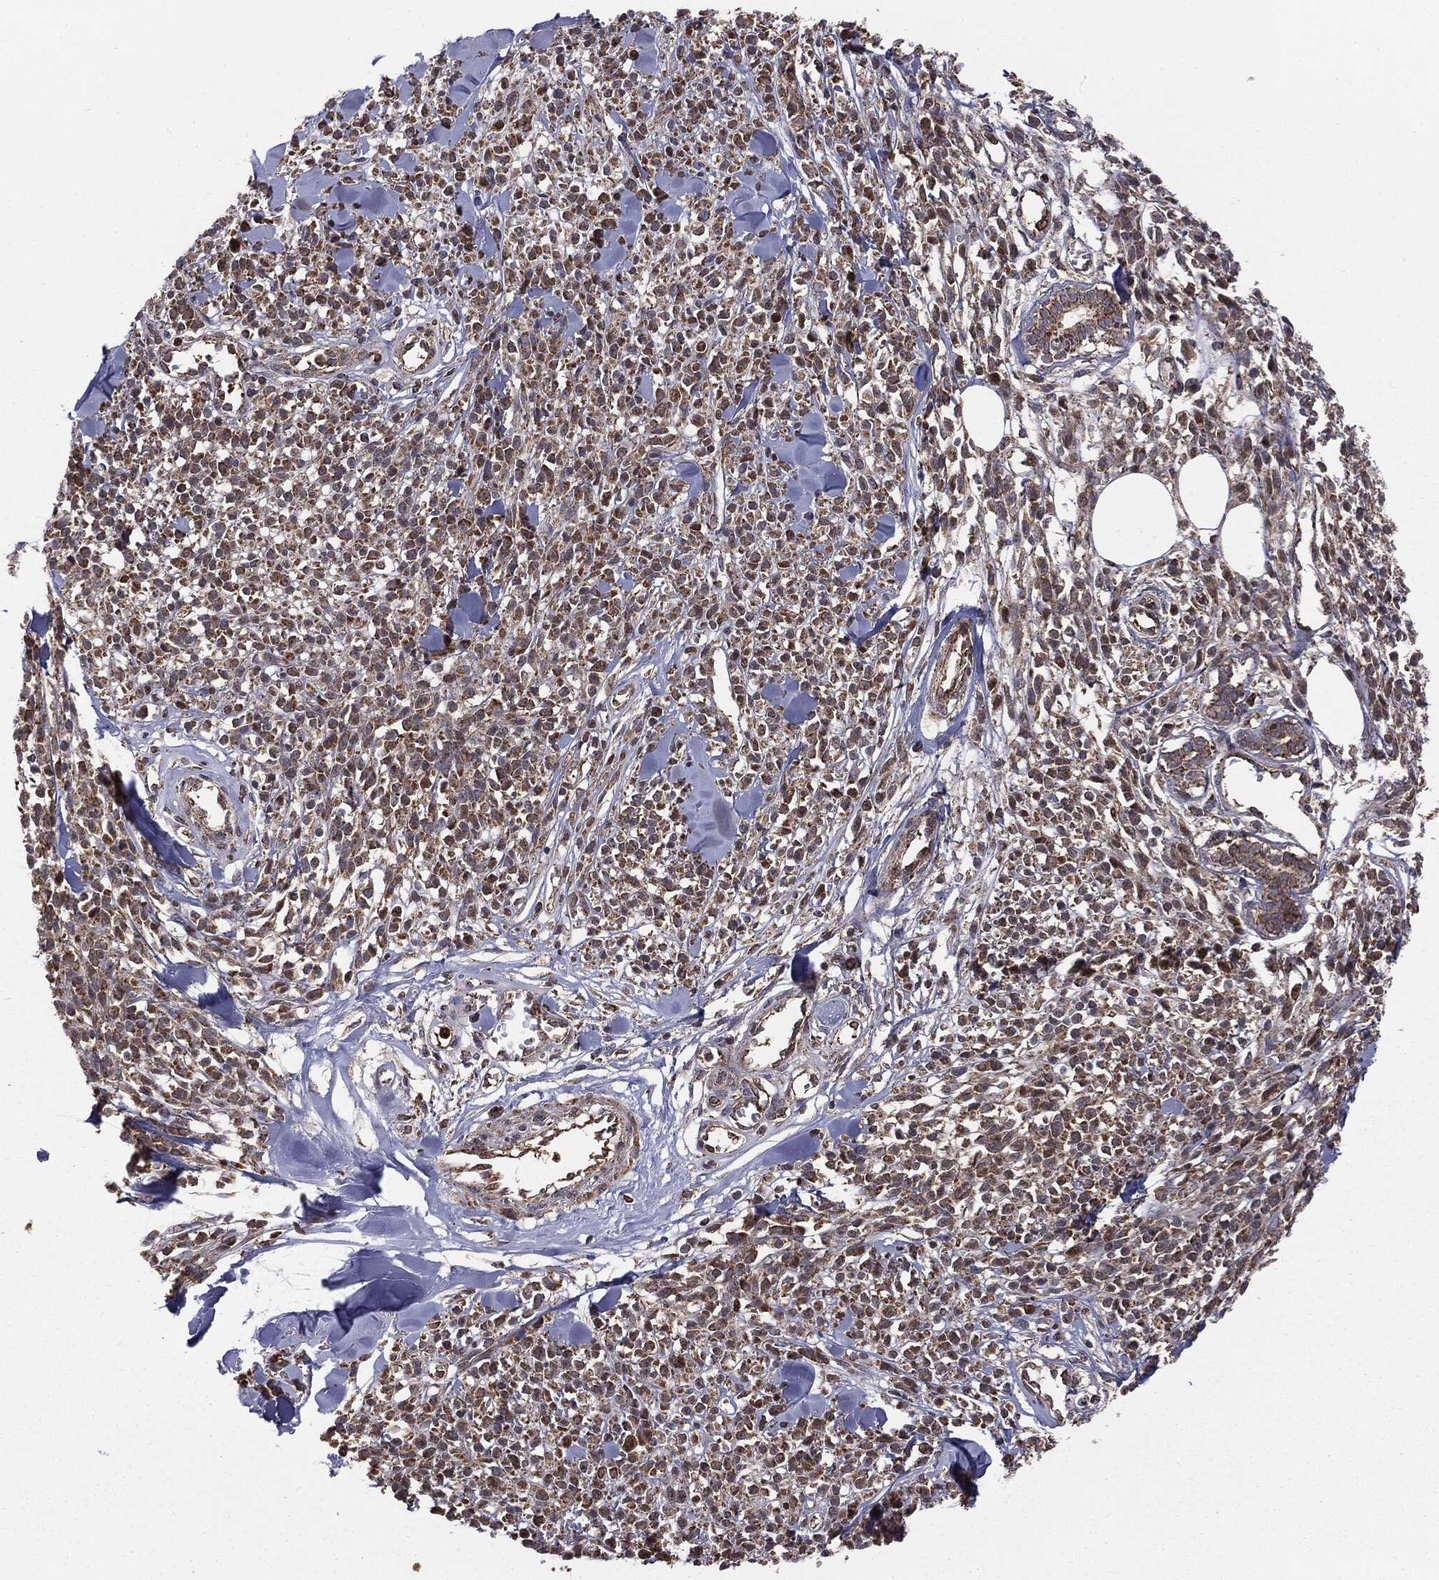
{"staining": {"intensity": "strong", "quantity": ">75%", "location": "cytoplasmic/membranous"}, "tissue": "melanoma", "cell_type": "Tumor cells", "image_type": "cancer", "snomed": [{"axis": "morphology", "description": "Malignant melanoma, NOS"}, {"axis": "topography", "description": "Skin"}, {"axis": "topography", "description": "Skin of trunk"}], "caption": "Human melanoma stained with a protein marker shows strong staining in tumor cells.", "gene": "MTOR", "patient": {"sex": "male", "age": 74}}